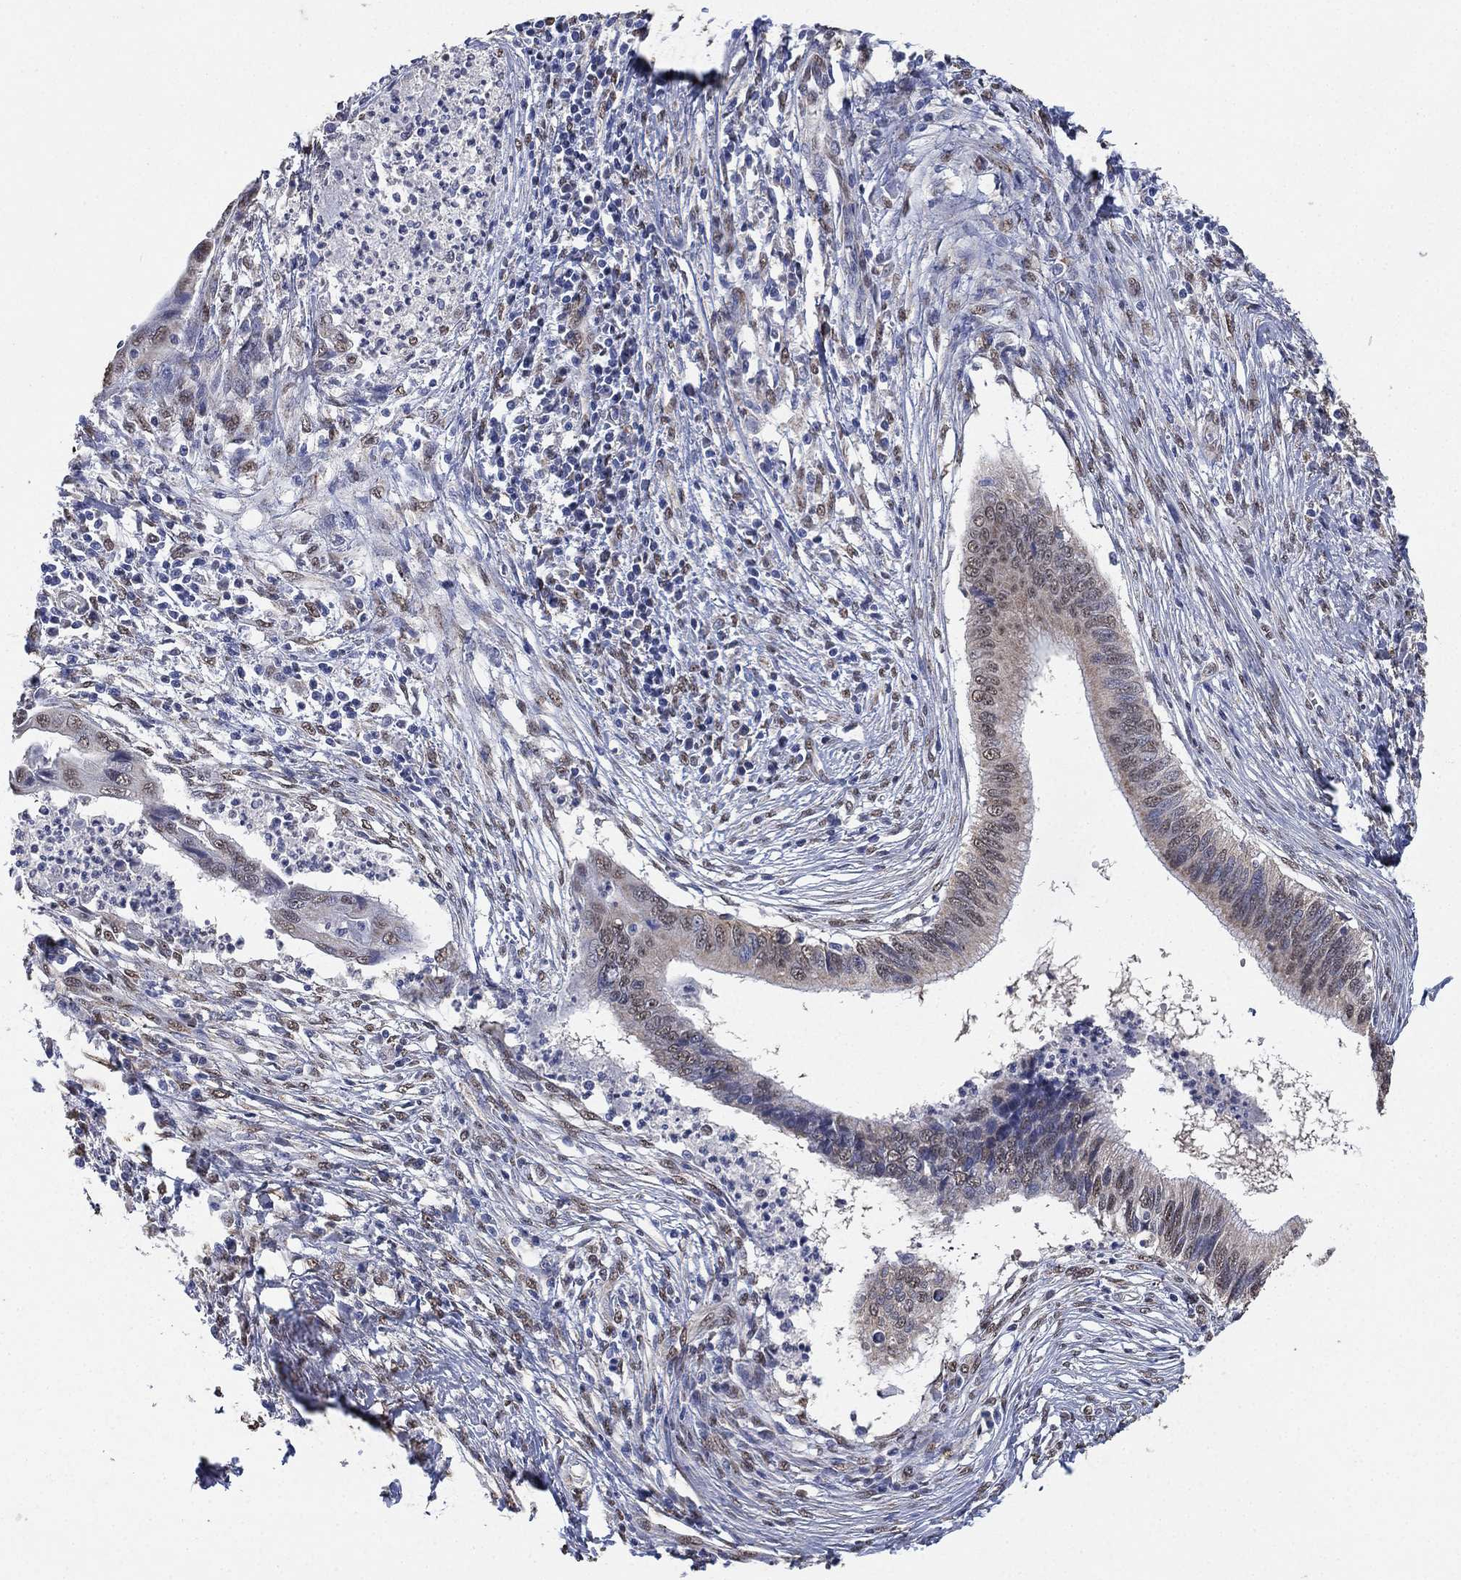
{"staining": {"intensity": "weak", "quantity": "<25%", "location": "cytoplasmic/membranous"}, "tissue": "cervical cancer", "cell_type": "Tumor cells", "image_type": "cancer", "snomed": [{"axis": "morphology", "description": "Adenocarcinoma, NOS"}, {"axis": "topography", "description": "Cervix"}], "caption": "Cervical adenocarcinoma was stained to show a protein in brown. There is no significant staining in tumor cells.", "gene": "ALDH7A1", "patient": {"sex": "female", "age": 42}}